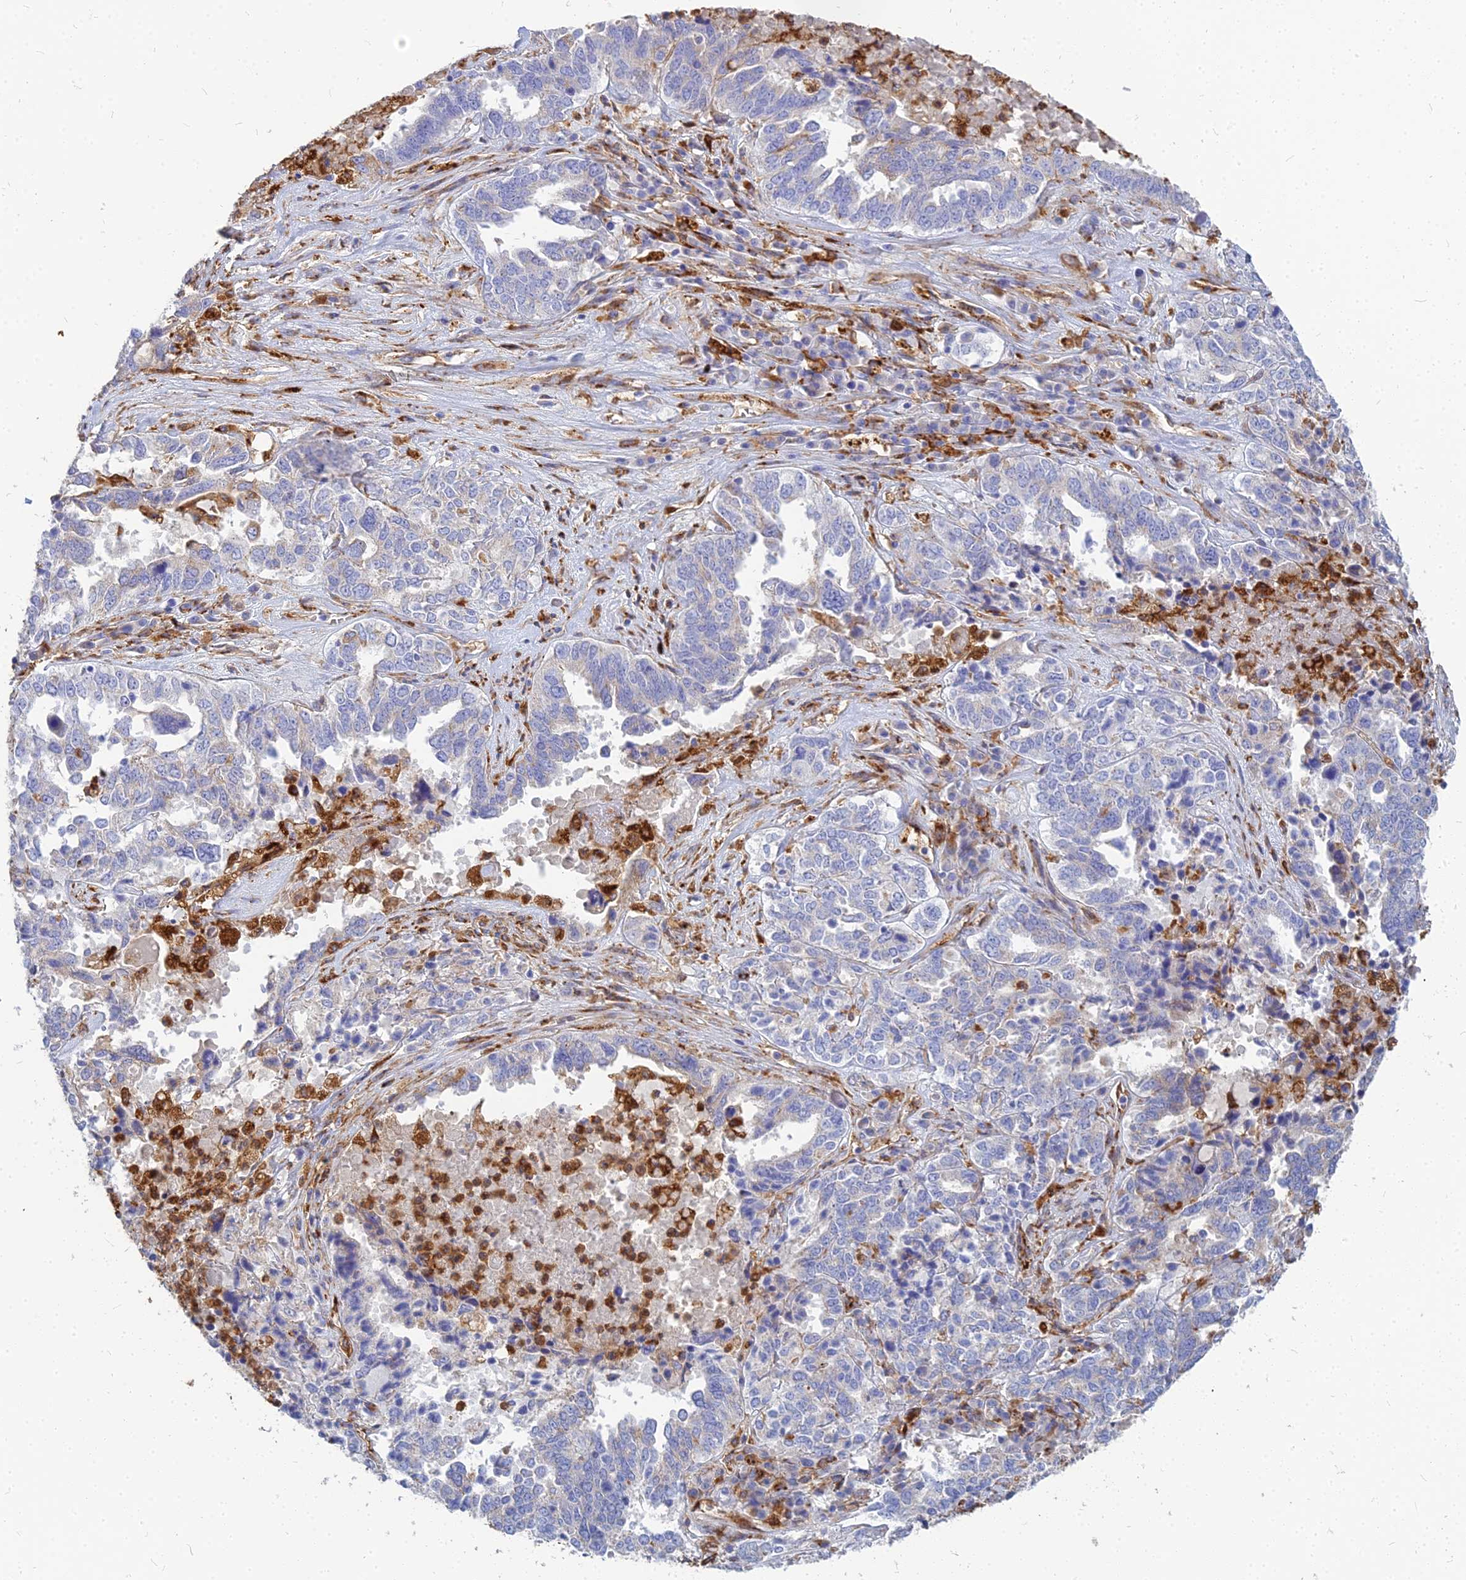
{"staining": {"intensity": "negative", "quantity": "none", "location": "none"}, "tissue": "ovarian cancer", "cell_type": "Tumor cells", "image_type": "cancer", "snomed": [{"axis": "morphology", "description": "Carcinoma, endometroid"}, {"axis": "topography", "description": "Ovary"}], "caption": "High power microscopy histopathology image of an immunohistochemistry photomicrograph of ovarian cancer, revealing no significant positivity in tumor cells.", "gene": "VAT1", "patient": {"sex": "female", "age": 62}}